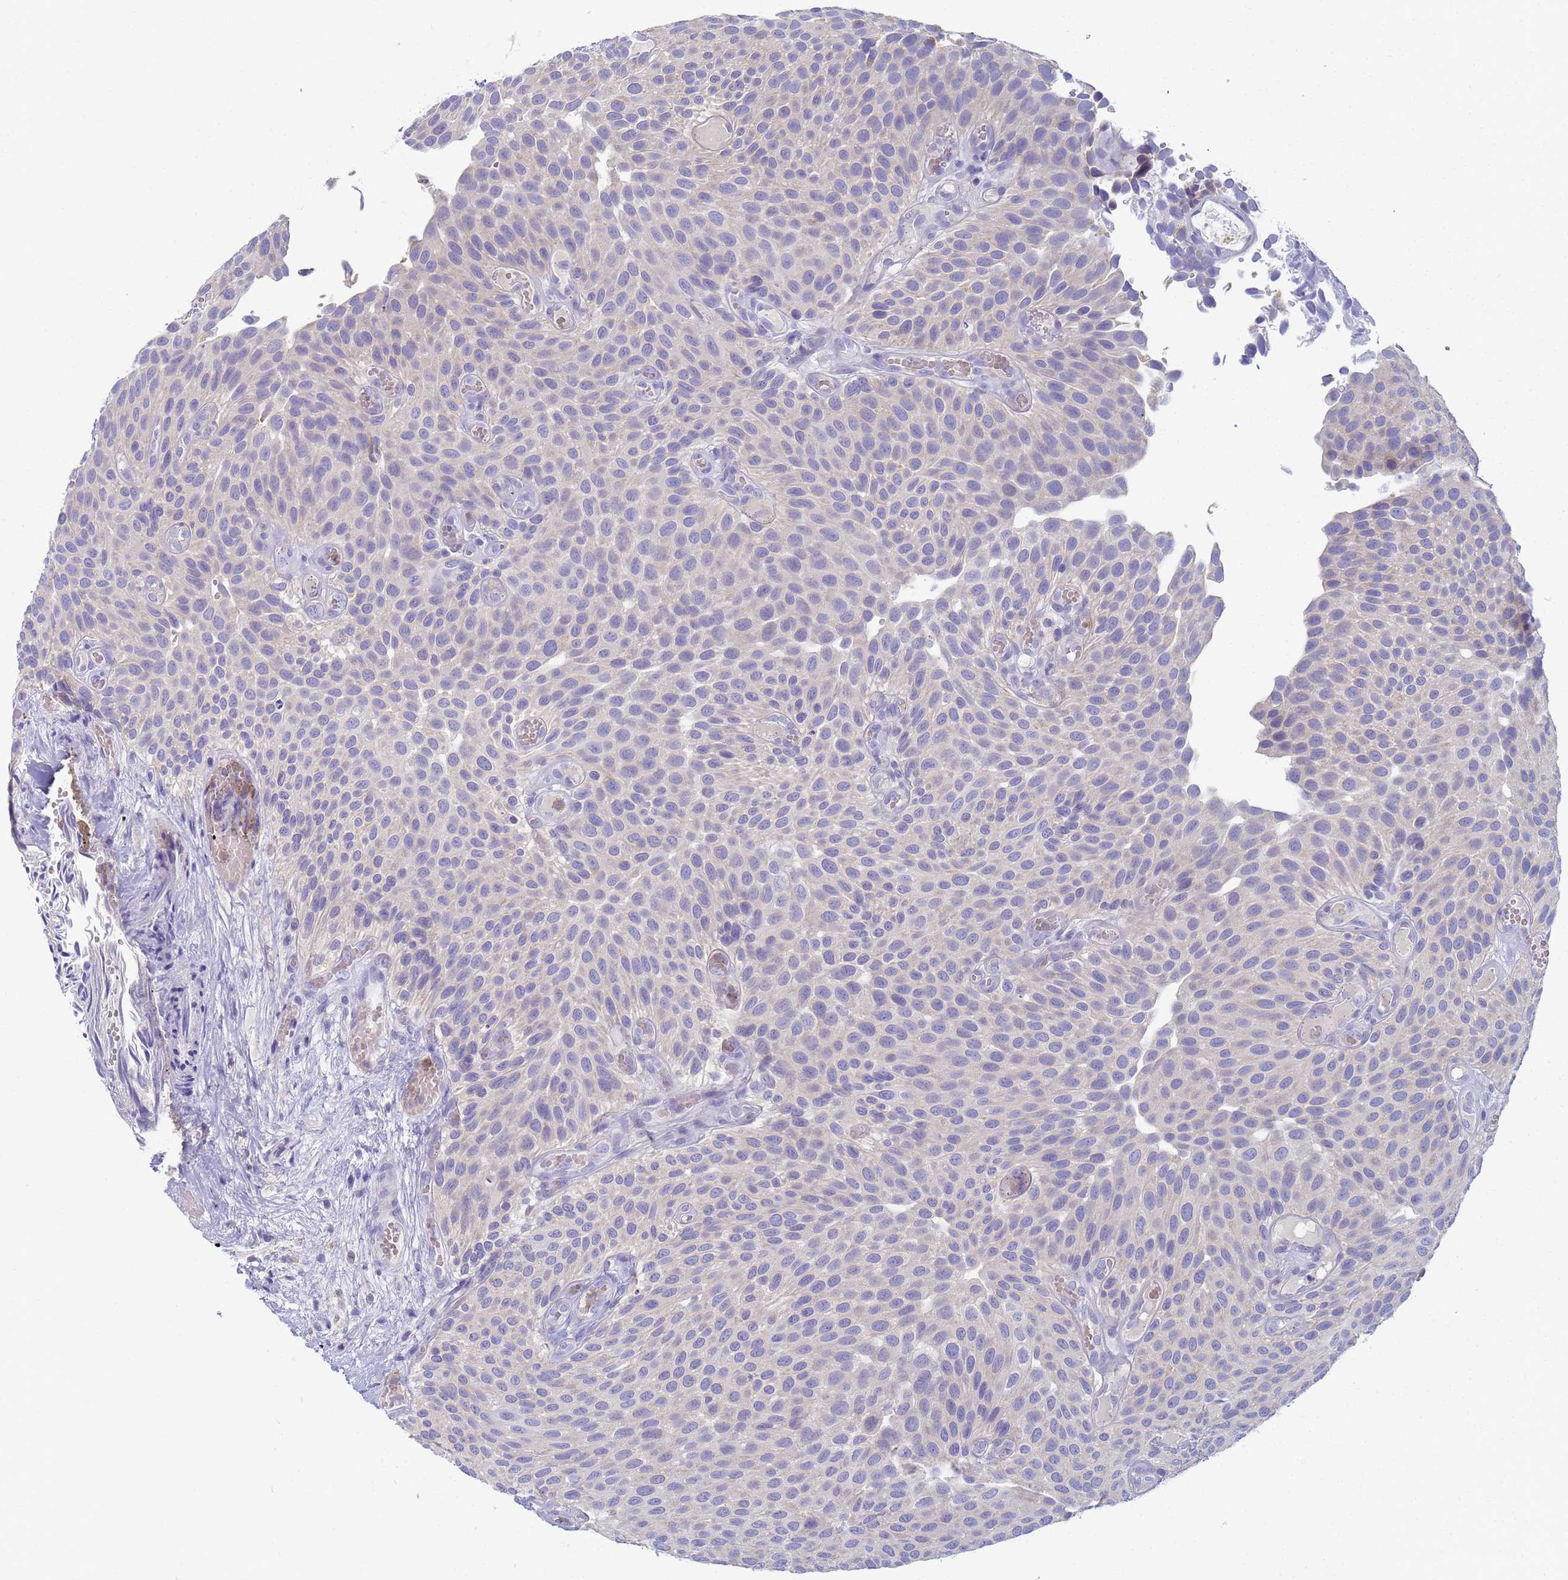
{"staining": {"intensity": "negative", "quantity": "none", "location": "none"}, "tissue": "urothelial cancer", "cell_type": "Tumor cells", "image_type": "cancer", "snomed": [{"axis": "morphology", "description": "Urothelial carcinoma, Low grade"}, {"axis": "topography", "description": "Urinary bladder"}], "caption": "Histopathology image shows no protein expression in tumor cells of urothelial cancer tissue.", "gene": "CR1", "patient": {"sex": "male", "age": 89}}